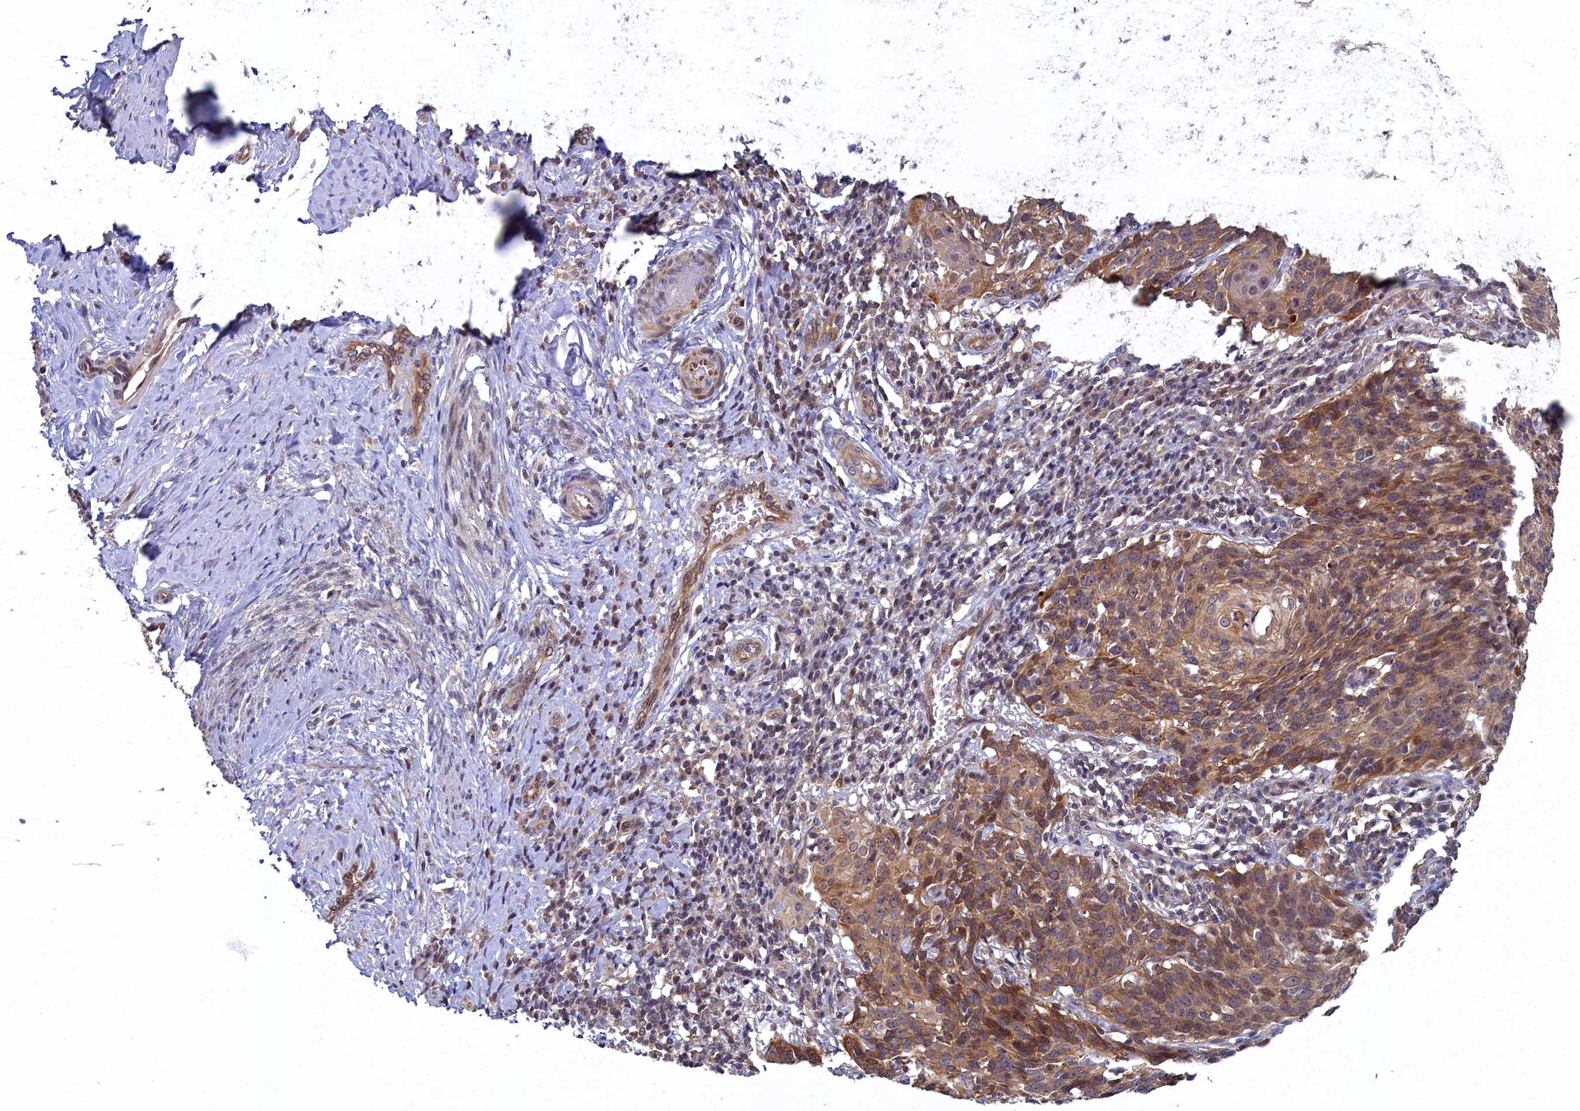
{"staining": {"intensity": "moderate", "quantity": ">75%", "location": "cytoplasmic/membranous"}, "tissue": "cervical cancer", "cell_type": "Tumor cells", "image_type": "cancer", "snomed": [{"axis": "morphology", "description": "Squamous cell carcinoma, NOS"}, {"axis": "topography", "description": "Cervix"}], "caption": "The photomicrograph reveals staining of cervical cancer (squamous cell carcinoma), revealing moderate cytoplasmic/membranous protein positivity (brown color) within tumor cells. The protein is shown in brown color, while the nuclei are stained blue.", "gene": "CEP20", "patient": {"sex": "female", "age": 50}}